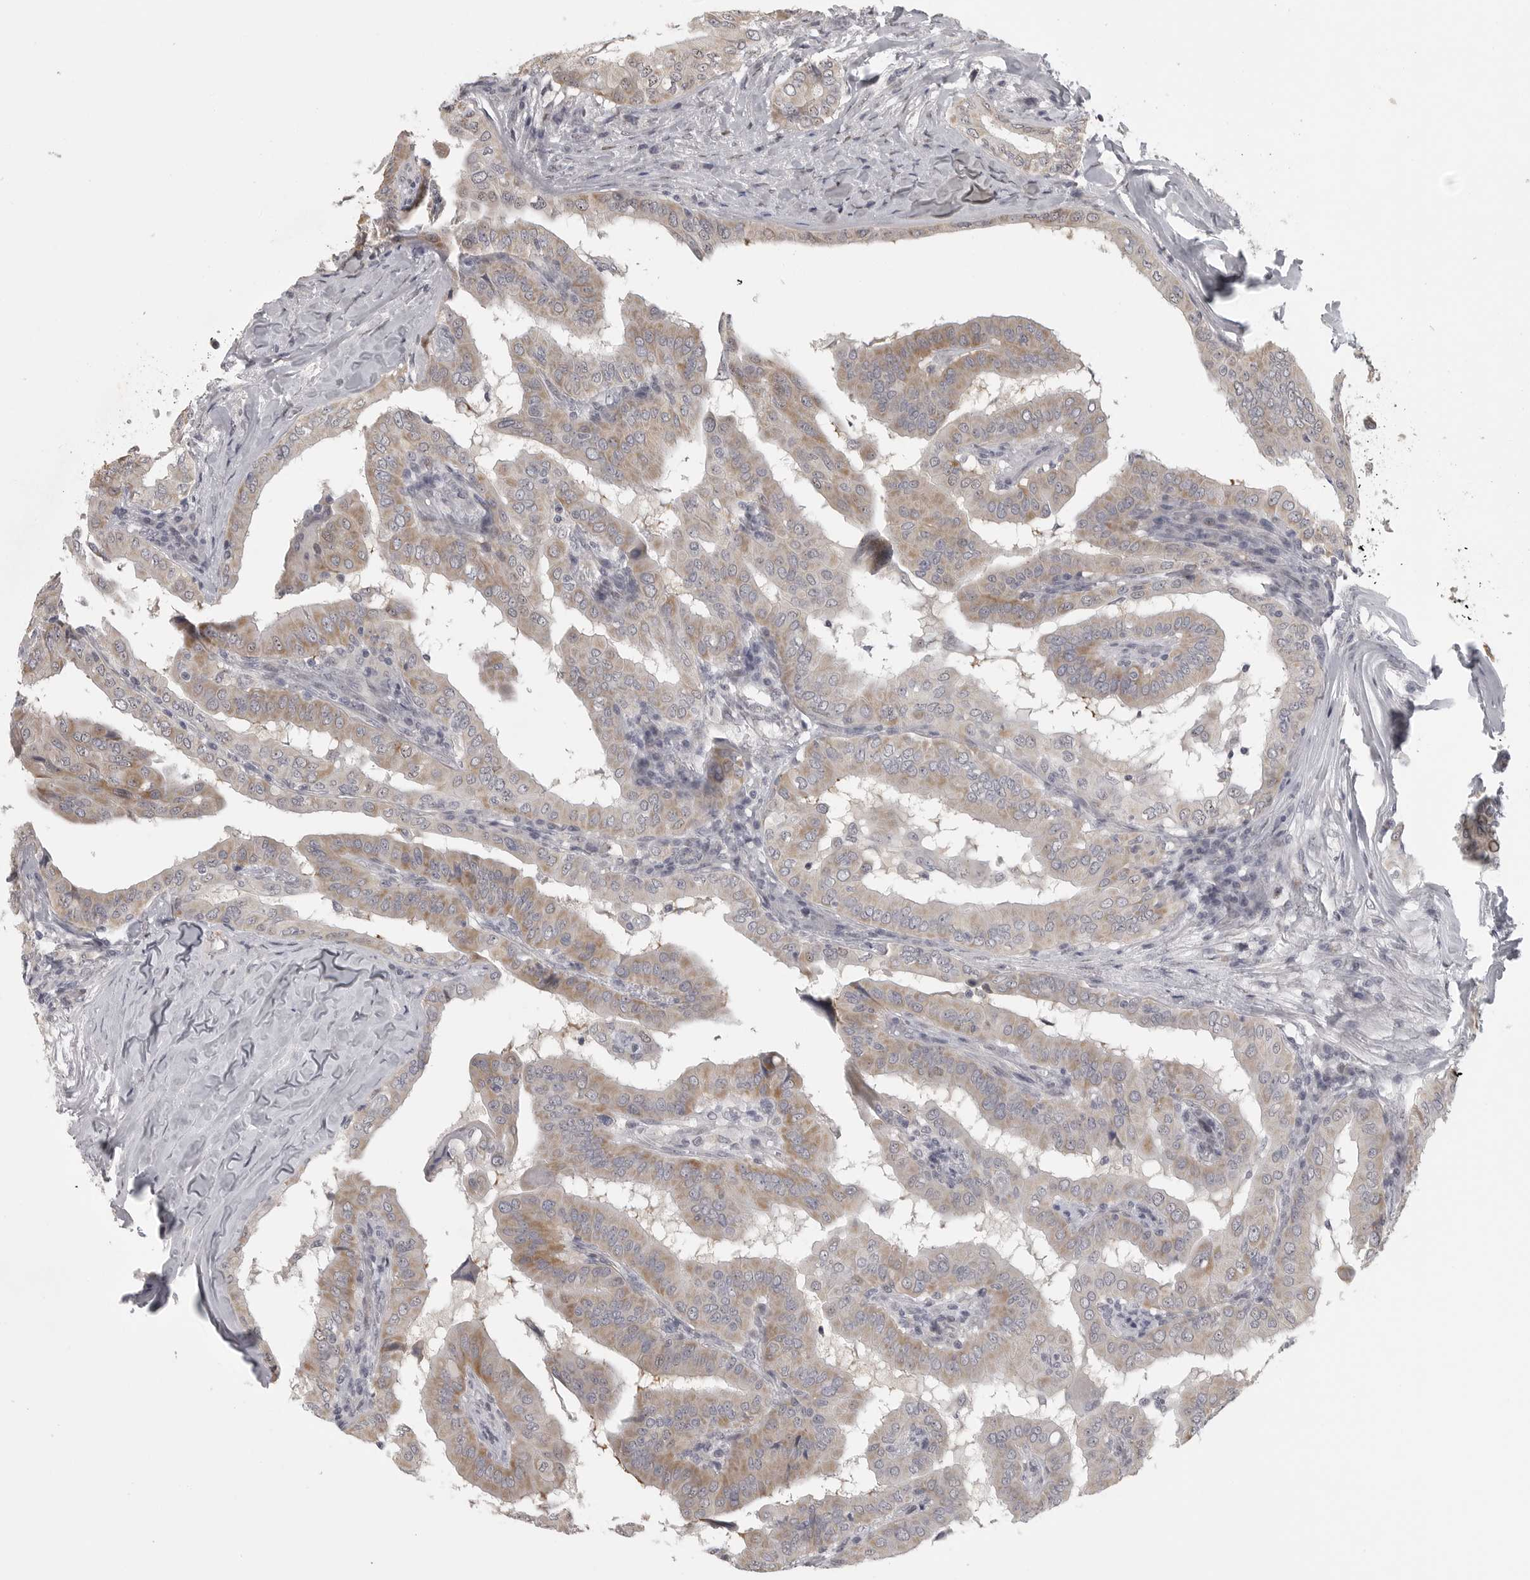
{"staining": {"intensity": "weak", "quantity": "25%-75%", "location": "cytoplasmic/membranous"}, "tissue": "thyroid cancer", "cell_type": "Tumor cells", "image_type": "cancer", "snomed": [{"axis": "morphology", "description": "Papillary adenocarcinoma, NOS"}, {"axis": "topography", "description": "Thyroid gland"}], "caption": "The immunohistochemical stain labels weak cytoplasmic/membranous expression in tumor cells of papillary adenocarcinoma (thyroid) tissue.", "gene": "POLE2", "patient": {"sex": "male", "age": 33}}